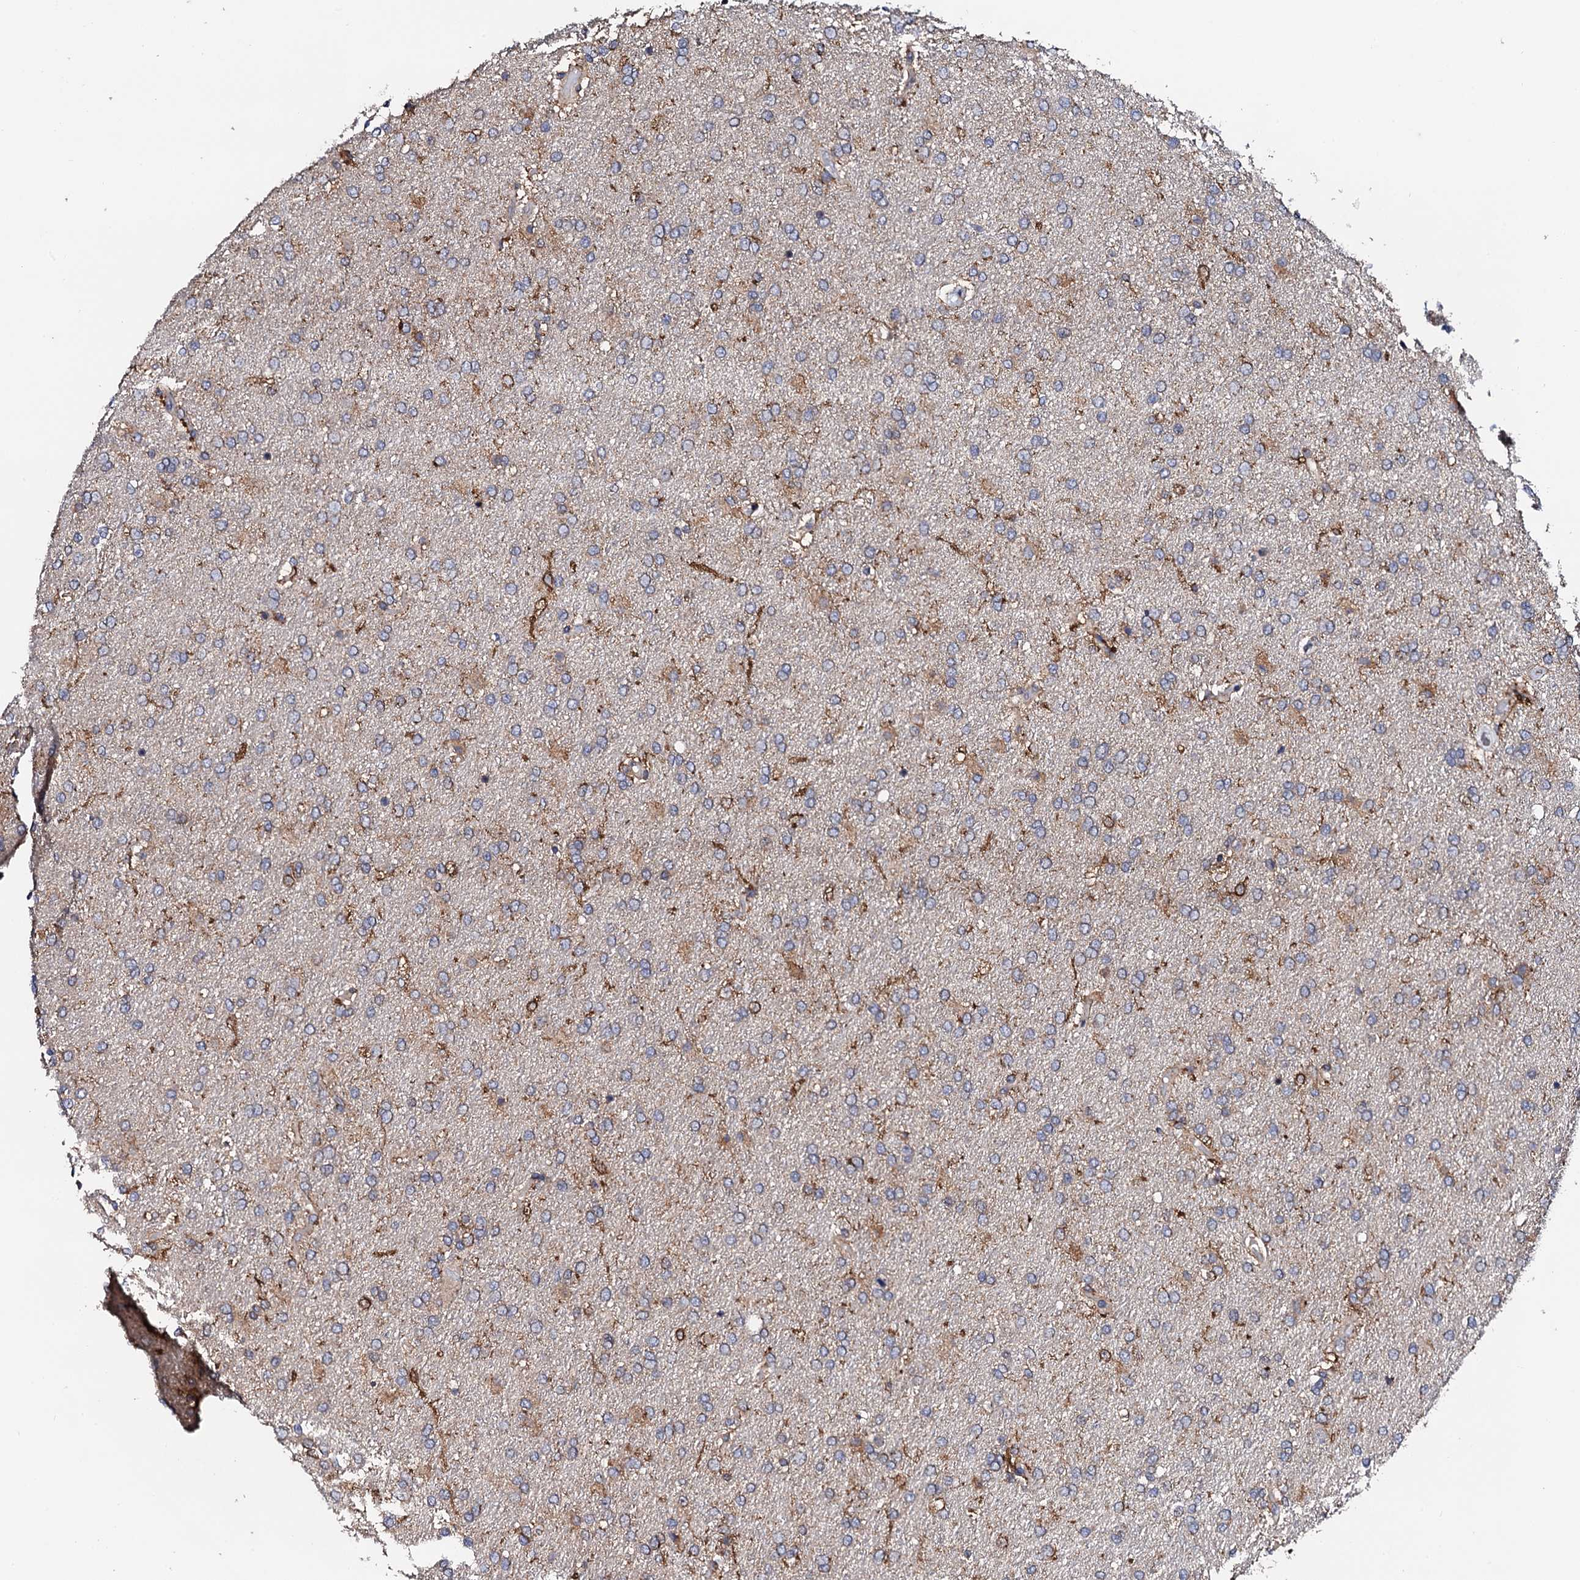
{"staining": {"intensity": "negative", "quantity": "none", "location": "none"}, "tissue": "glioma", "cell_type": "Tumor cells", "image_type": "cancer", "snomed": [{"axis": "morphology", "description": "Glioma, malignant, High grade"}, {"axis": "topography", "description": "Brain"}], "caption": "A micrograph of human glioma is negative for staining in tumor cells. (DAB (3,3'-diaminobenzidine) IHC with hematoxylin counter stain).", "gene": "EDC3", "patient": {"sex": "male", "age": 72}}